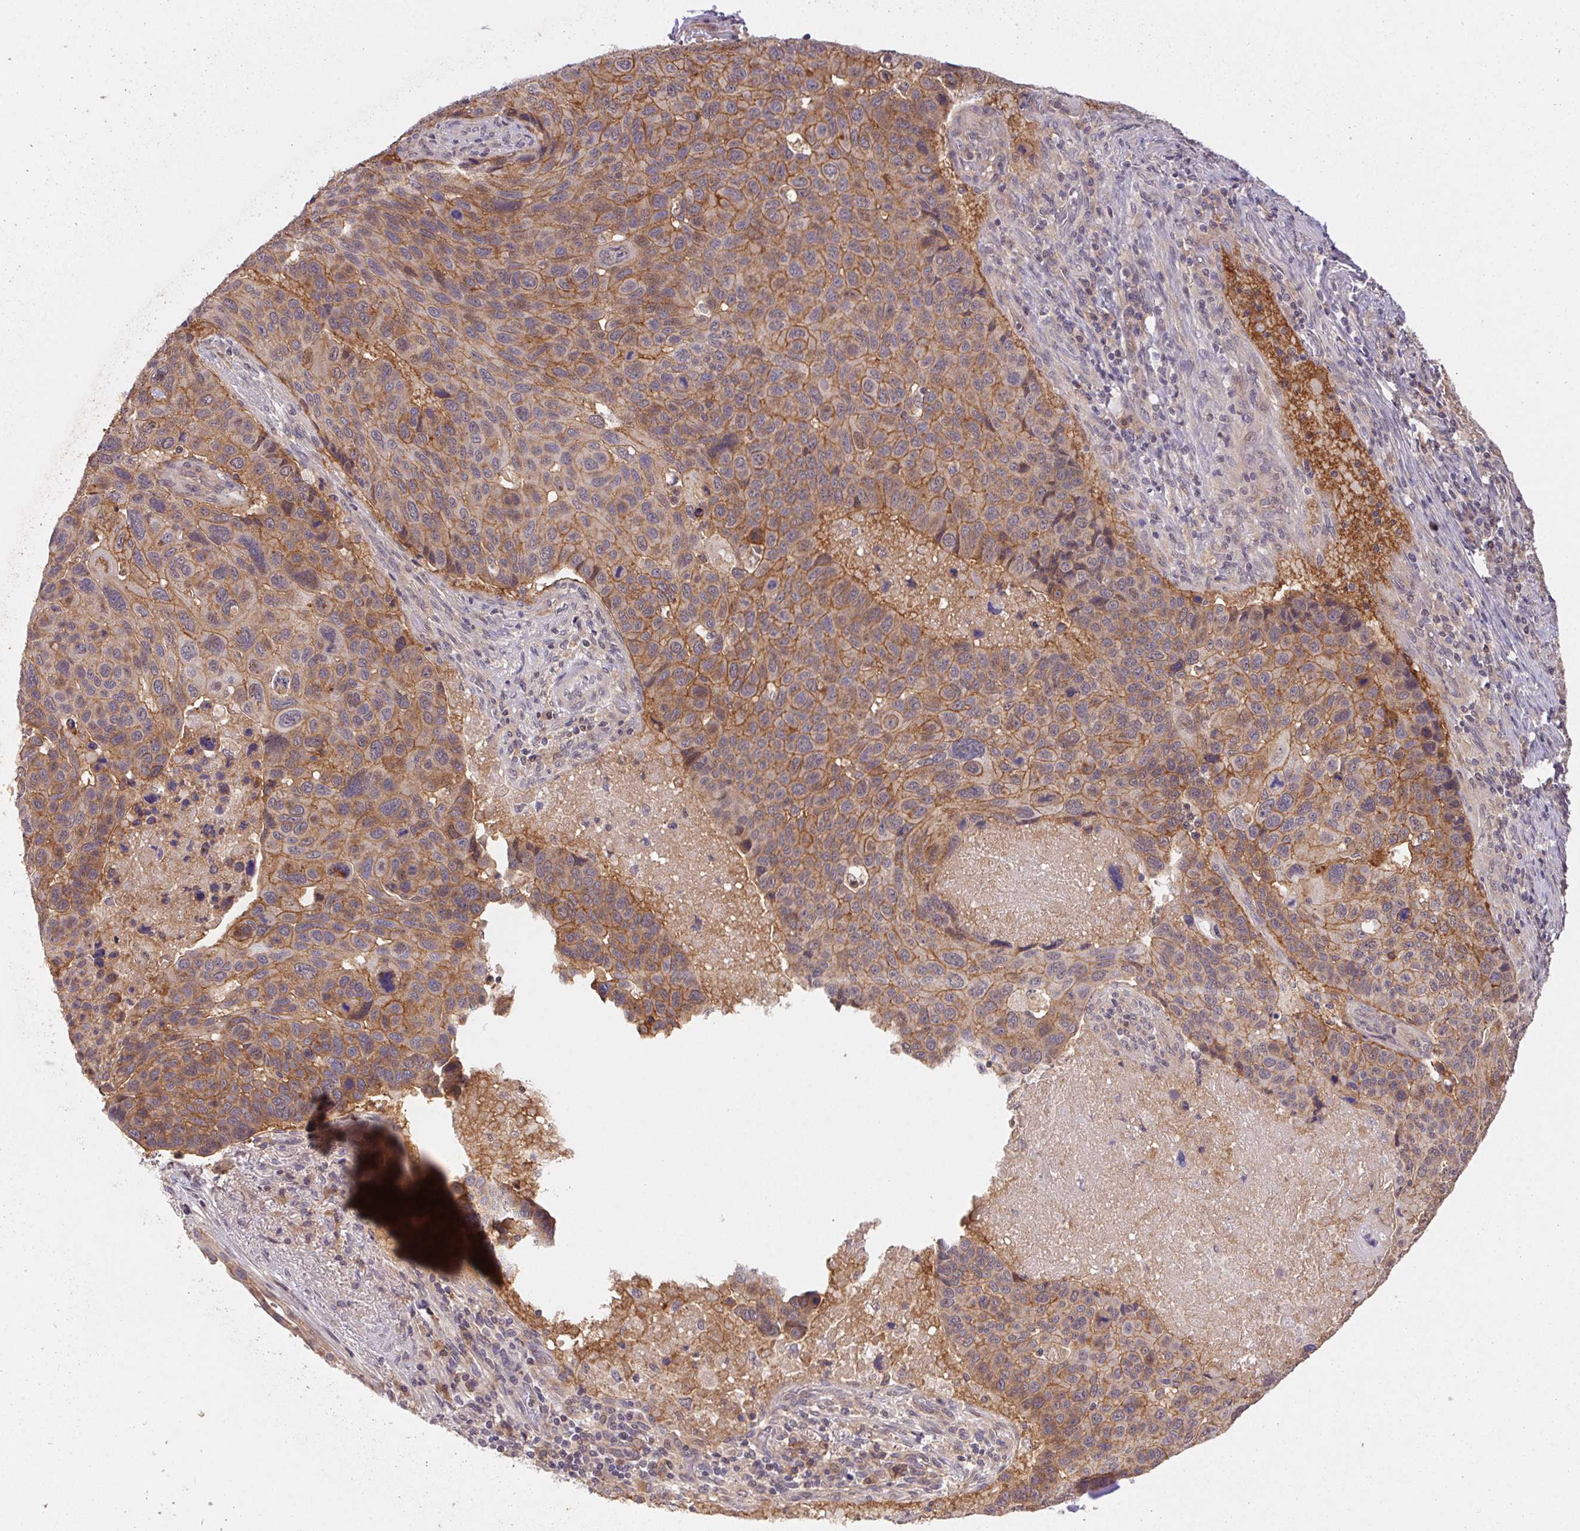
{"staining": {"intensity": "moderate", "quantity": ">75%", "location": "cytoplasmic/membranous"}, "tissue": "lung cancer", "cell_type": "Tumor cells", "image_type": "cancer", "snomed": [{"axis": "morphology", "description": "Squamous cell carcinoma, NOS"}, {"axis": "topography", "description": "Lung"}], "caption": "Moderate cytoplasmic/membranous positivity is appreciated in approximately >75% of tumor cells in squamous cell carcinoma (lung).", "gene": "SLC52A2", "patient": {"sex": "male", "age": 68}}